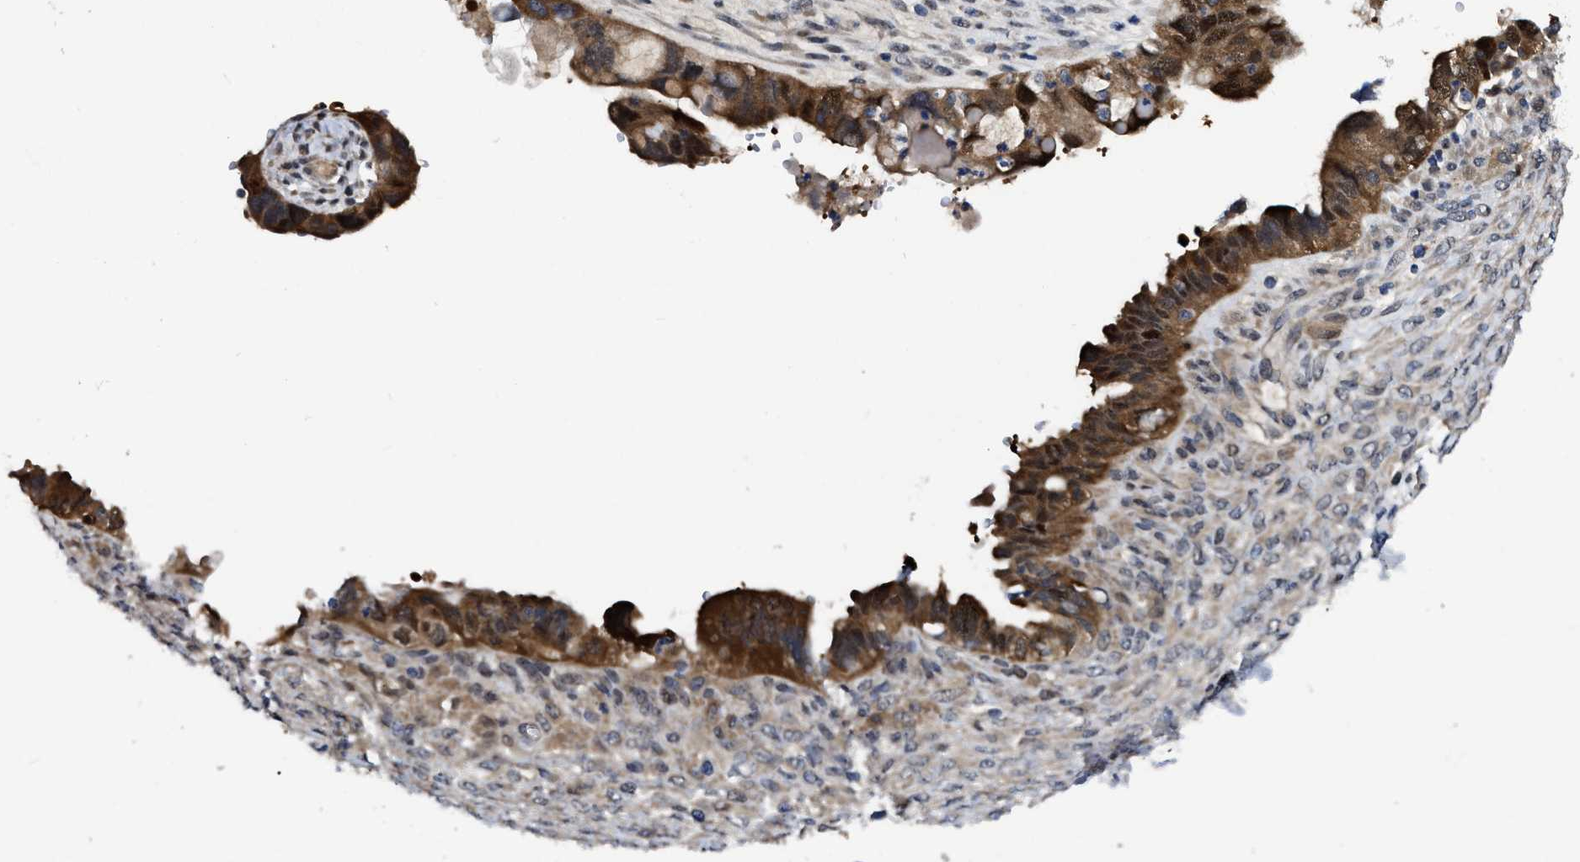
{"staining": {"intensity": "strong", "quantity": ">75%", "location": "cytoplasmic/membranous"}, "tissue": "ovarian cancer", "cell_type": "Tumor cells", "image_type": "cancer", "snomed": [{"axis": "morphology", "description": "Cystadenocarcinoma, serous, NOS"}, {"axis": "topography", "description": "Ovary"}], "caption": "A high amount of strong cytoplasmic/membranous positivity is seen in approximately >75% of tumor cells in ovarian cancer tissue.", "gene": "GET4", "patient": {"sex": "female", "age": 79}}